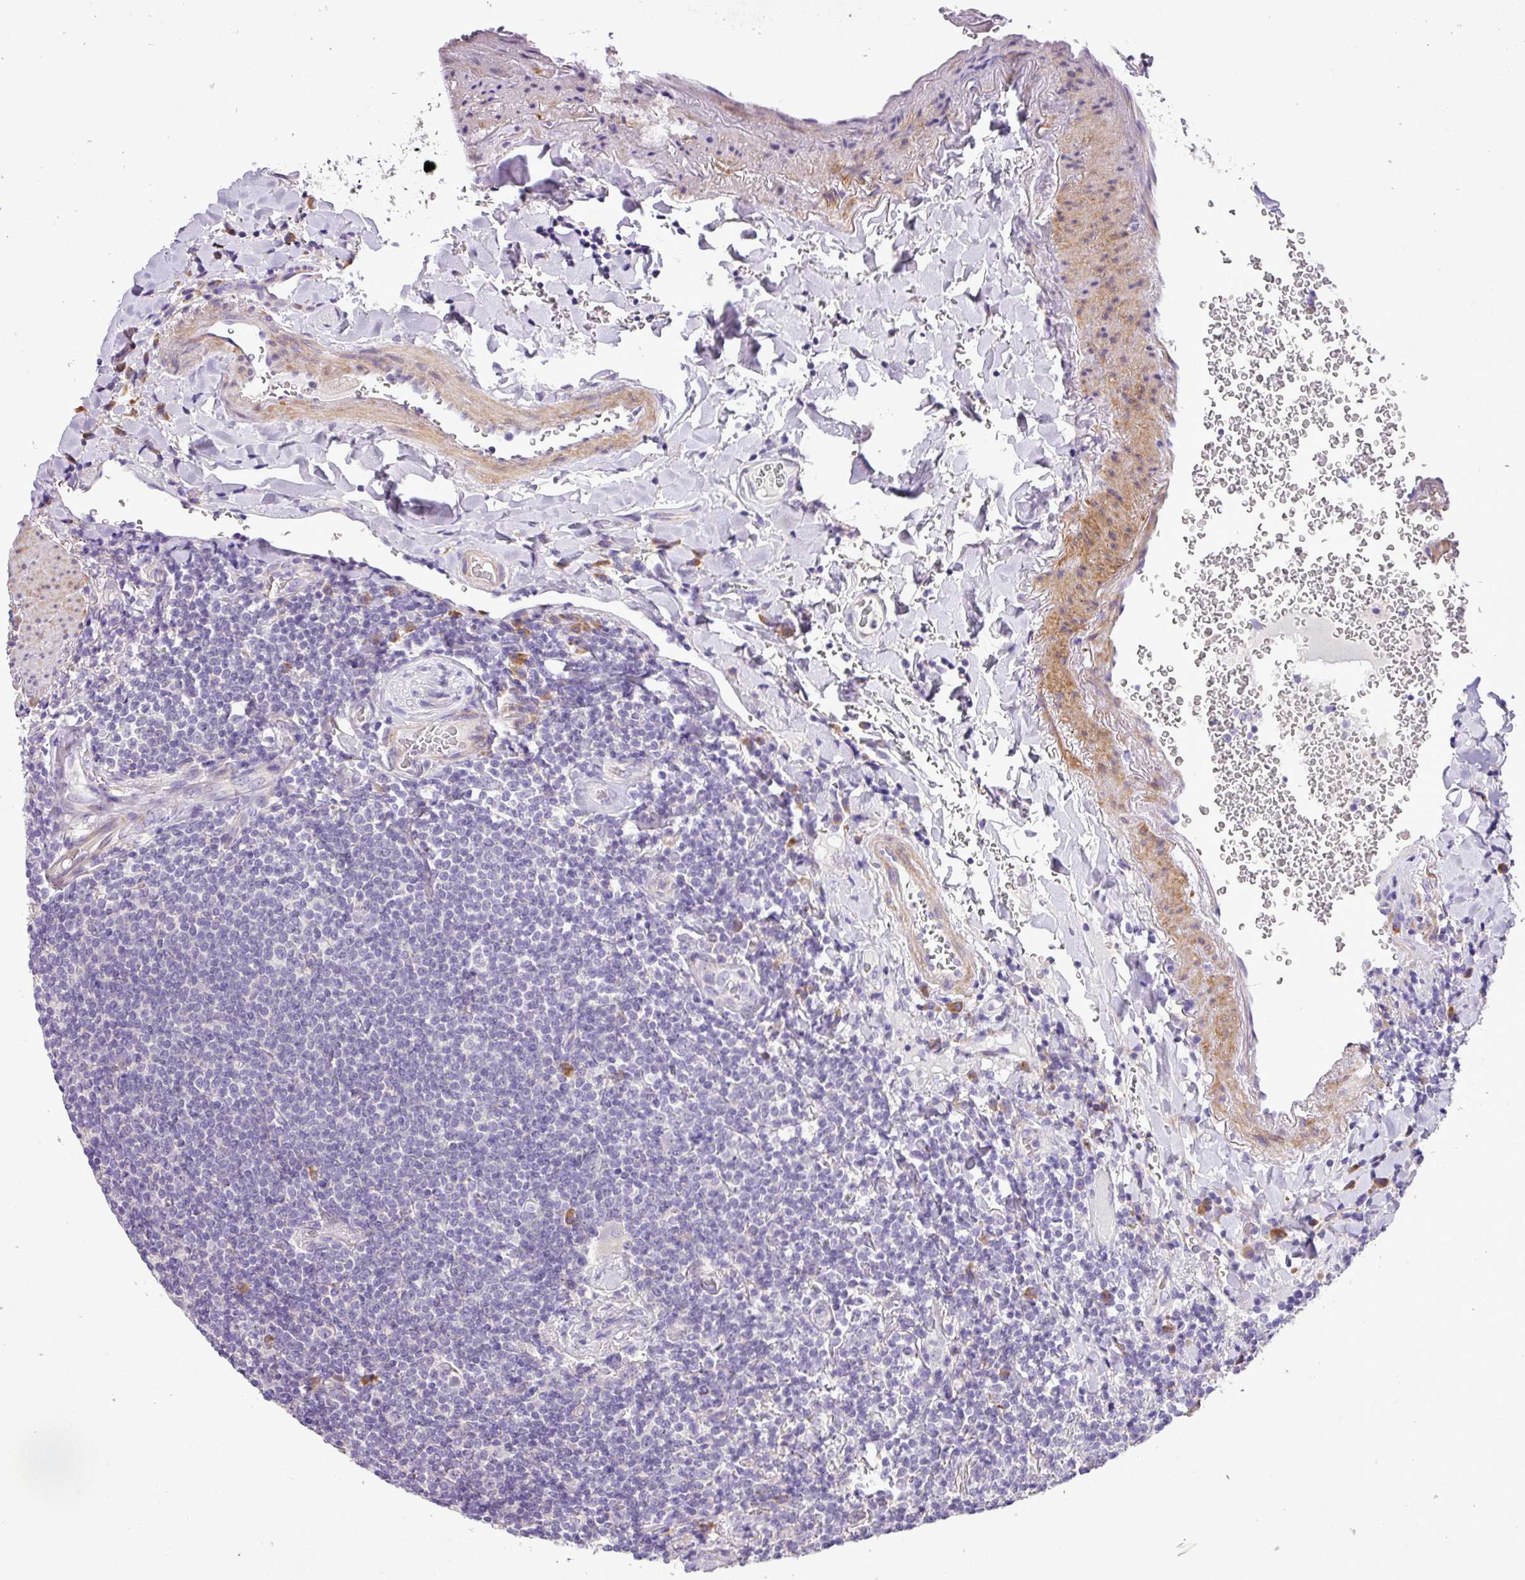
{"staining": {"intensity": "negative", "quantity": "none", "location": "none"}, "tissue": "lymphoma", "cell_type": "Tumor cells", "image_type": "cancer", "snomed": [{"axis": "morphology", "description": "Malignant lymphoma, non-Hodgkin's type, Low grade"}, {"axis": "topography", "description": "Lung"}], "caption": "Photomicrograph shows no protein positivity in tumor cells of malignant lymphoma, non-Hodgkin's type (low-grade) tissue.", "gene": "MOCS3", "patient": {"sex": "female", "age": 71}}